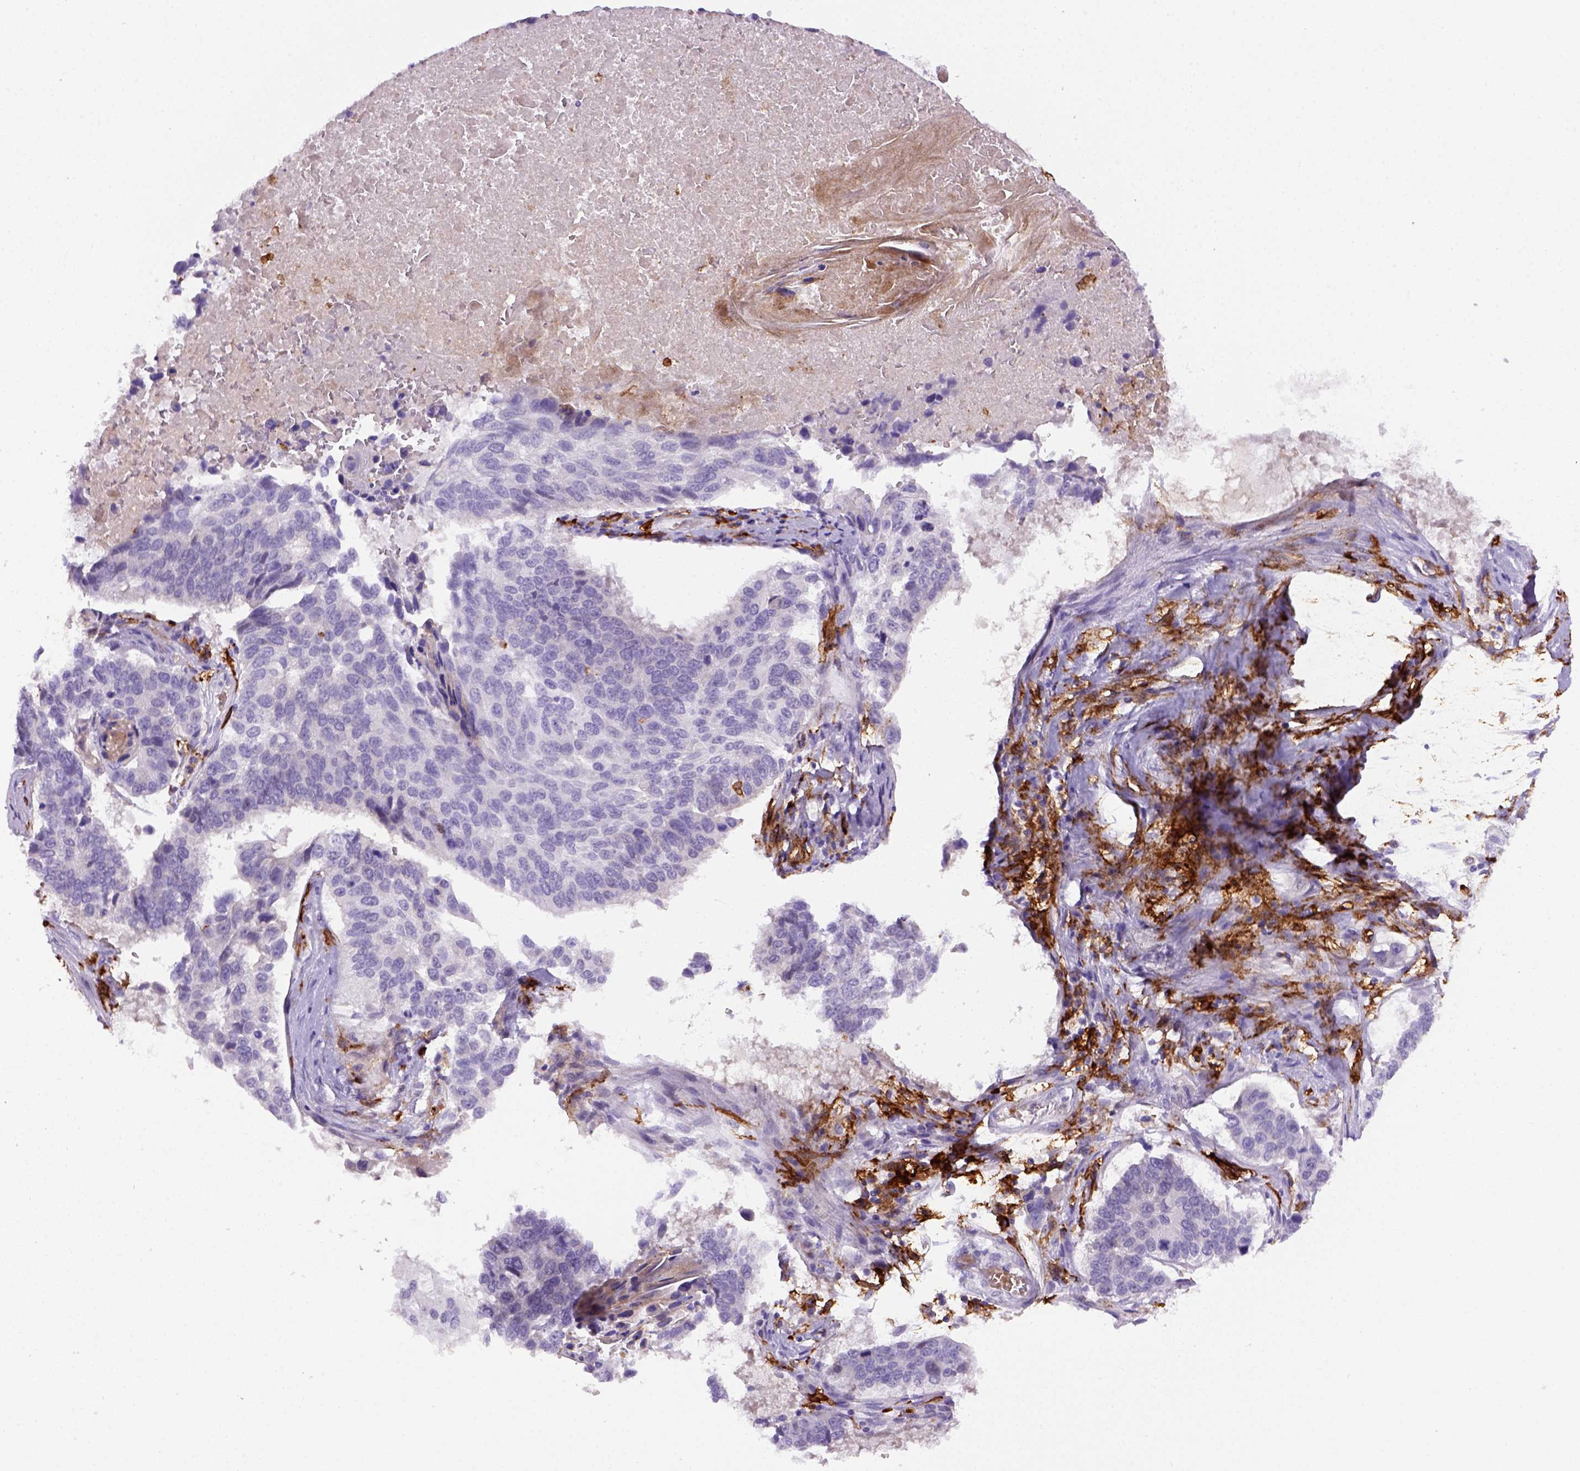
{"staining": {"intensity": "negative", "quantity": "none", "location": "none"}, "tissue": "lung cancer", "cell_type": "Tumor cells", "image_type": "cancer", "snomed": [{"axis": "morphology", "description": "Squamous cell carcinoma, NOS"}, {"axis": "topography", "description": "Lung"}], "caption": "A histopathology image of human squamous cell carcinoma (lung) is negative for staining in tumor cells.", "gene": "CD14", "patient": {"sex": "male", "age": 73}}